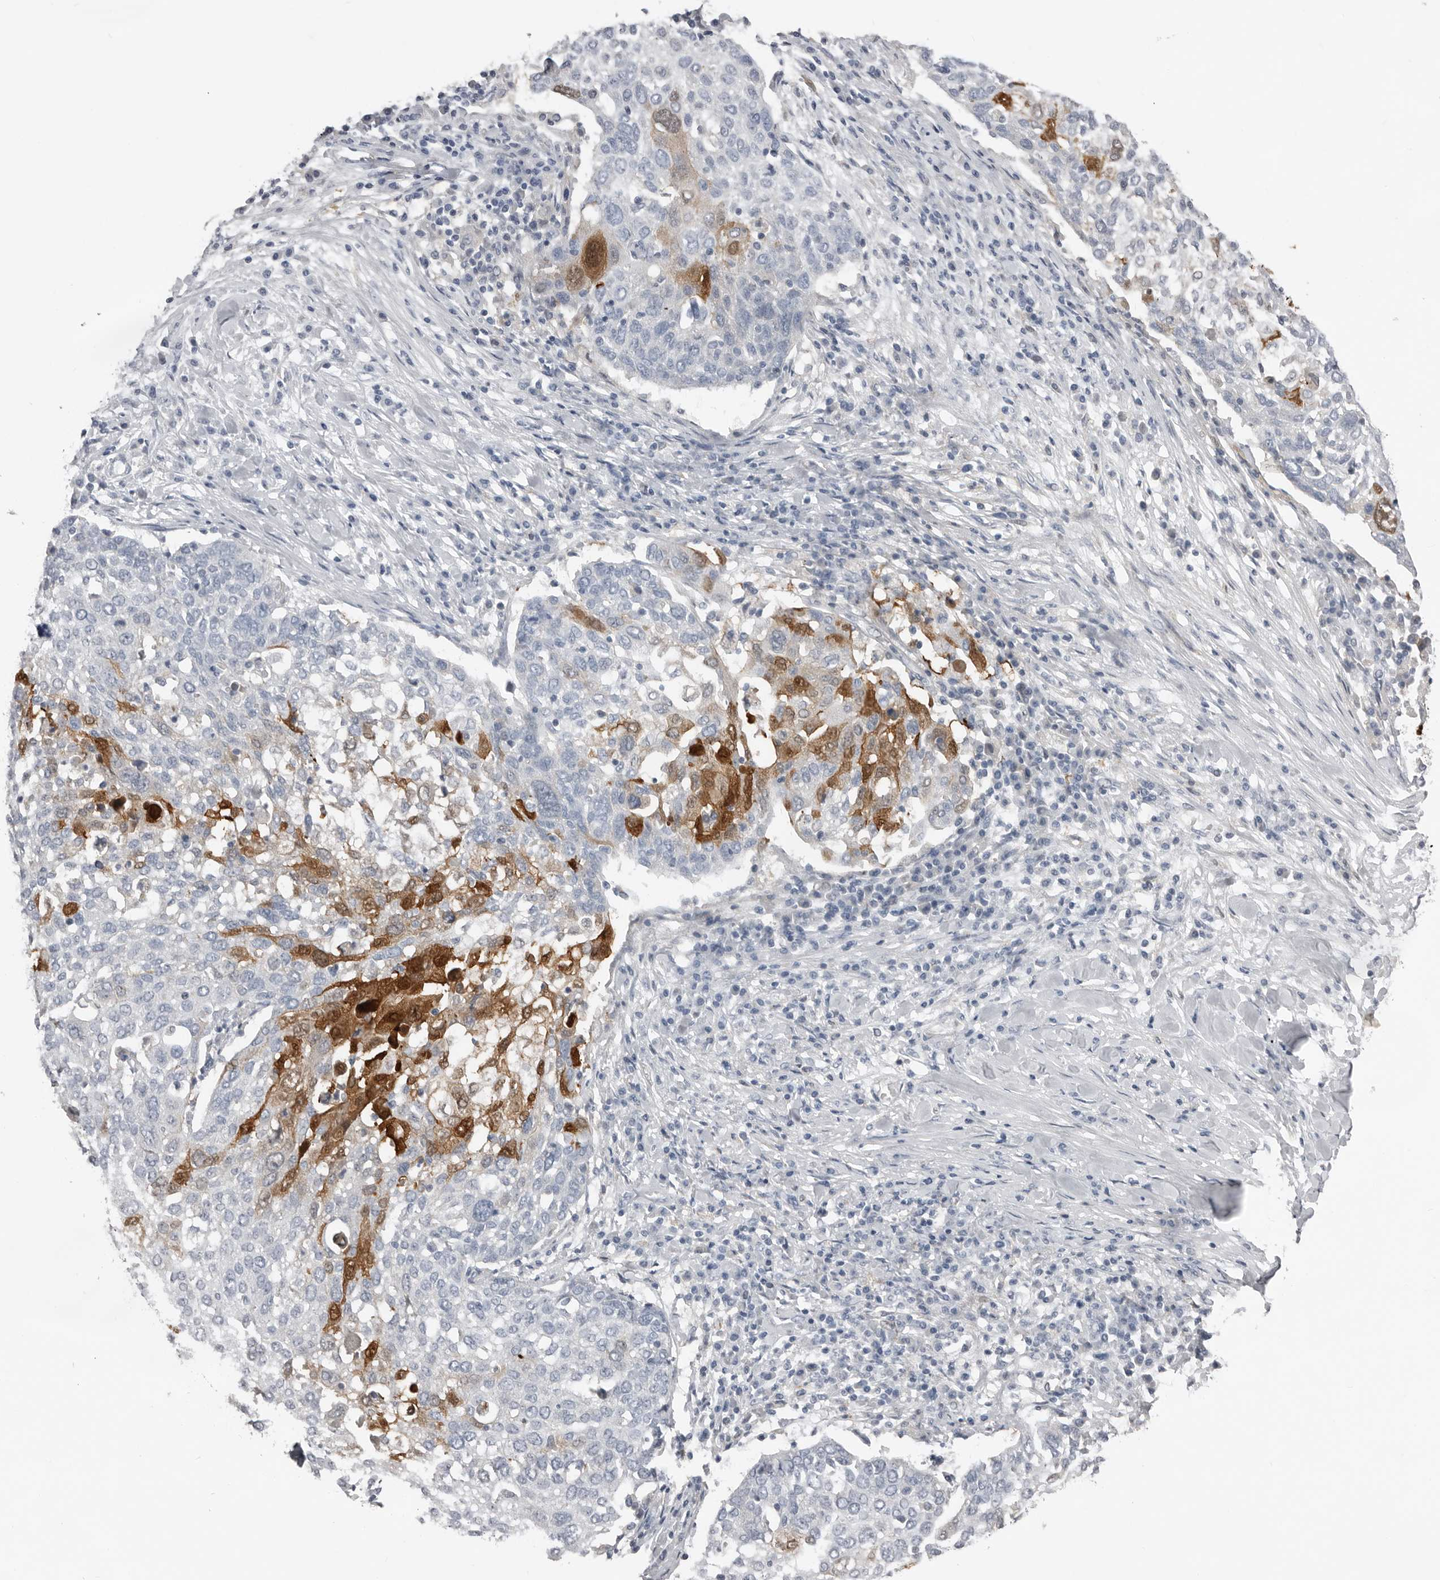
{"staining": {"intensity": "moderate", "quantity": "<25%", "location": "cytoplasmic/membranous,nuclear"}, "tissue": "lung cancer", "cell_type": "Tumor cells", "image_type": "cancer", "snomed": [{"axis": "morphology", "description": "Squamous cell carcinoma, NOS"}, {"axis": "topography", "description": "Lung"}], "caption": "Protein expression analysis of human squamous cell carcinoma (lung) reveals moderate cytoplasmic/membranous and nuclear positivity in about <25% of tumor cells.", "gene": "FABP7", "patient": {"sex": "male", "age": 65}}